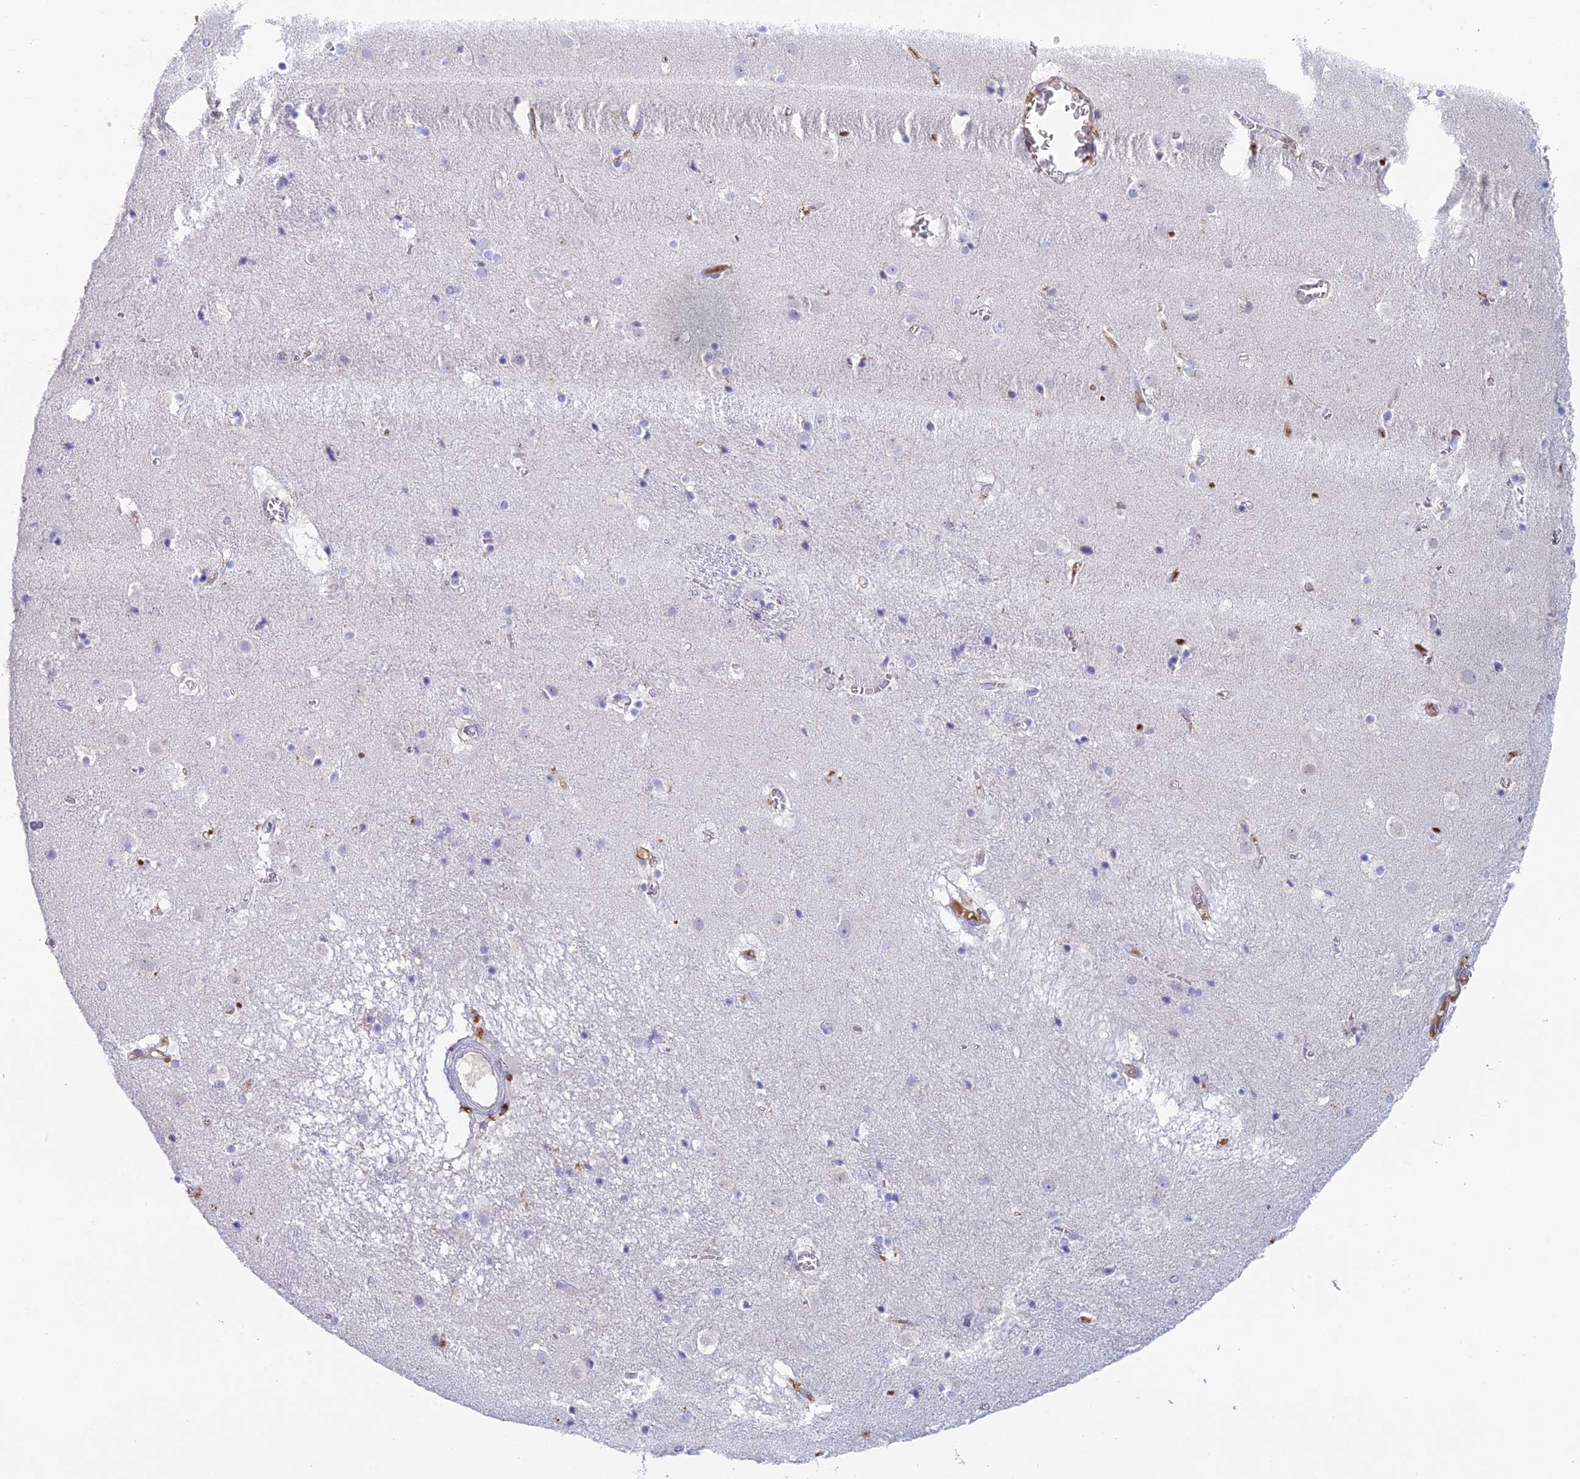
{"staining": {"intensity": "negative", "quantity": "none", "location": "none"}, "tissue": "caudate", "cell_type": "Glial cells", "image_type": "normal", "snomed": [{"axis": "morphology", "description": "Normal tissue, NOS"}, {"axis": "topography", "description": "Lateral ventricle wall"}], "caption": "This is a image of immunohistochemistry staining of normal caudate, which shows no expression in glial cells. (Stains: DAB (3,3'-diaminobenzidine) immunohistochemistry (IHC) with hematoxylin counter stain, Microscopy: brightfield microscopy at high magnification).", "gene": "FERD3L", "patient": {"sex": "male", "age": 70}}